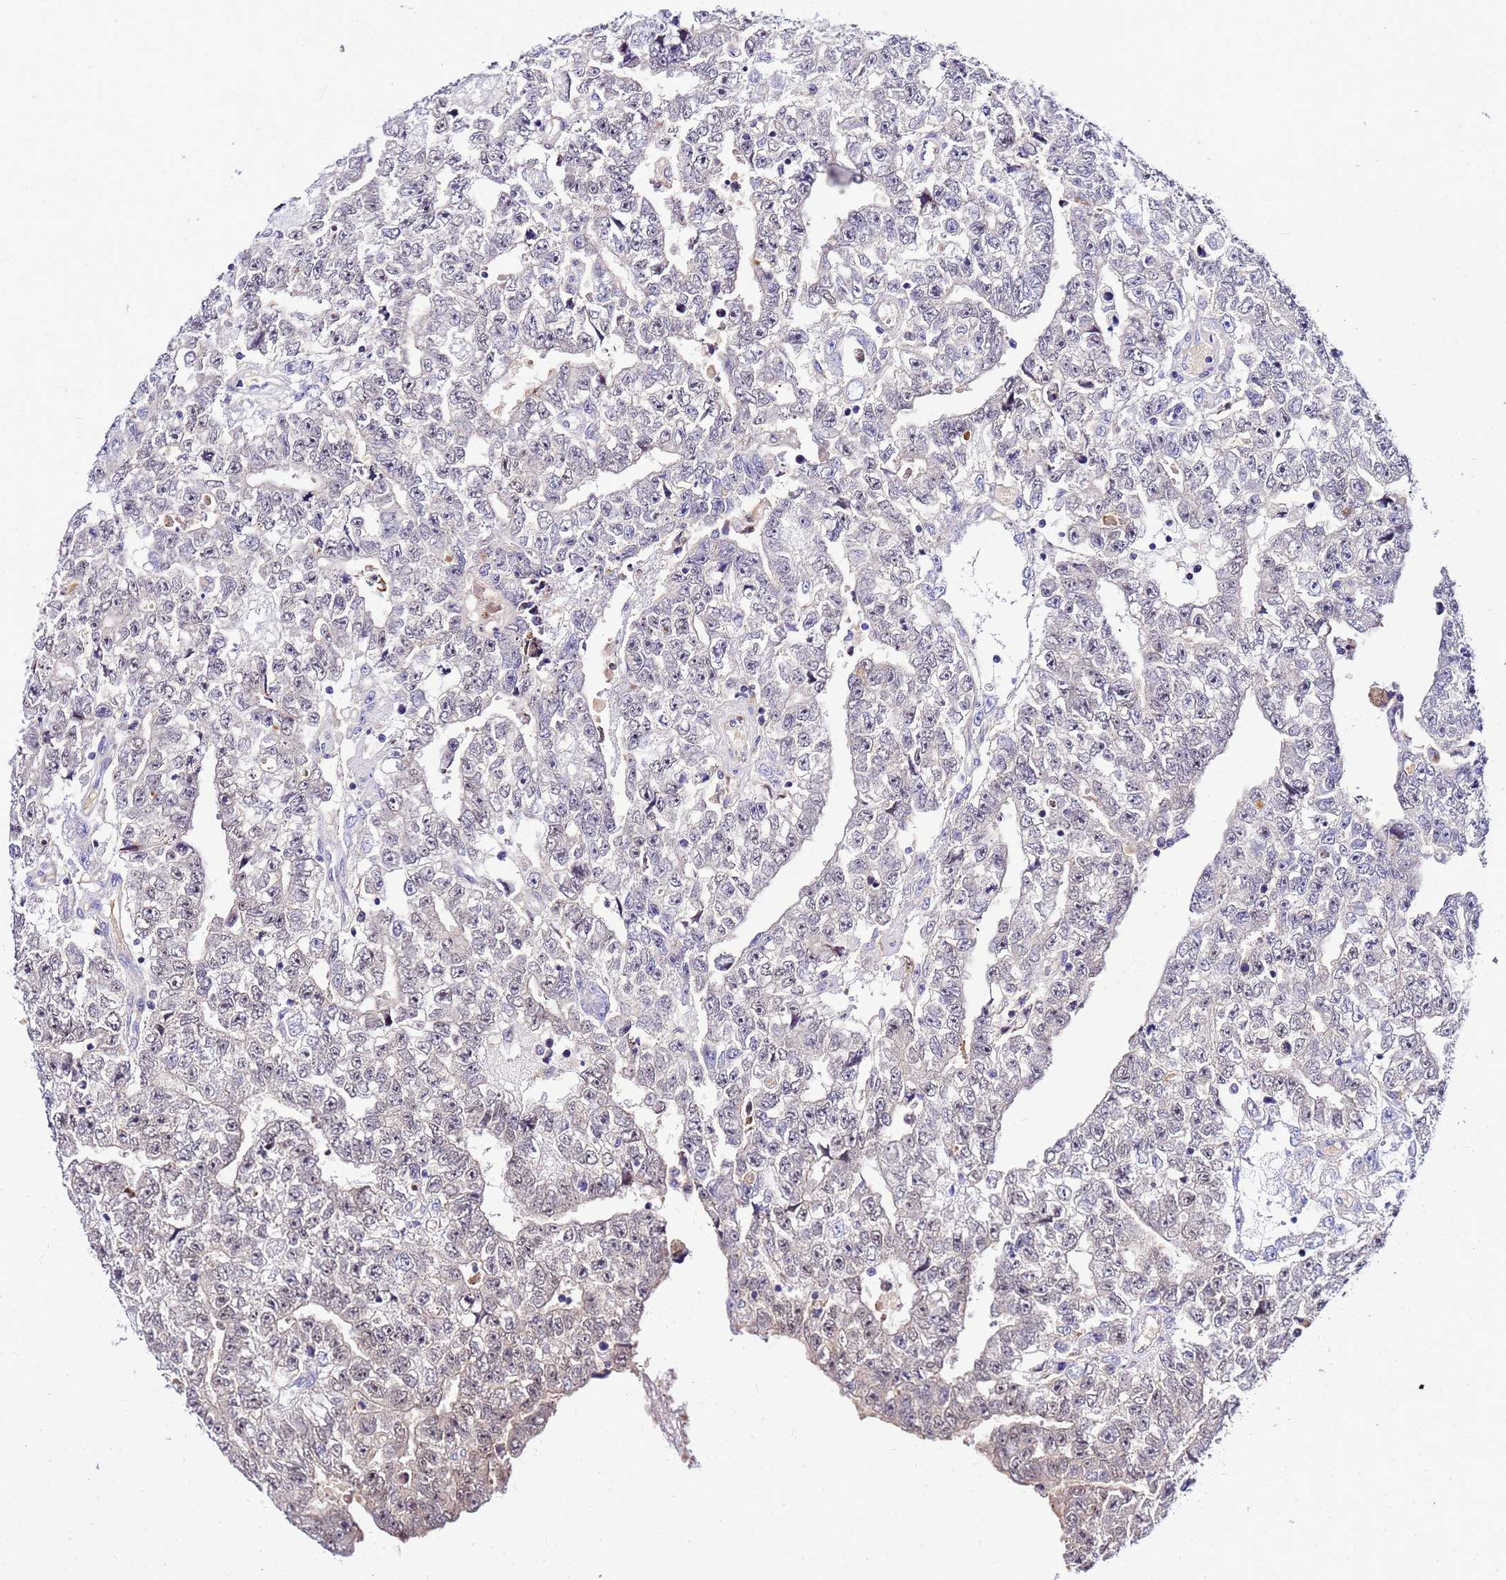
{"staining": {"intensity": "negative", "quantity": "none", "location": "none"}, "tissue": "testis cancer", "cell_type": "Tumor cells", "image_type": "cancer", "snomed": [{"axis": "morphology", "description": "Carcinoma, Embryonal, NOS"}, {"axis": "topography", "description": "Testis"}], "caption": "High power microscopy histopathology image of an IHC image of testis embryonal carcinoma, revealing no significant expression in tumor cells.", "gene": "HERC5", "patient": {"sex": "male", "age": 25}}